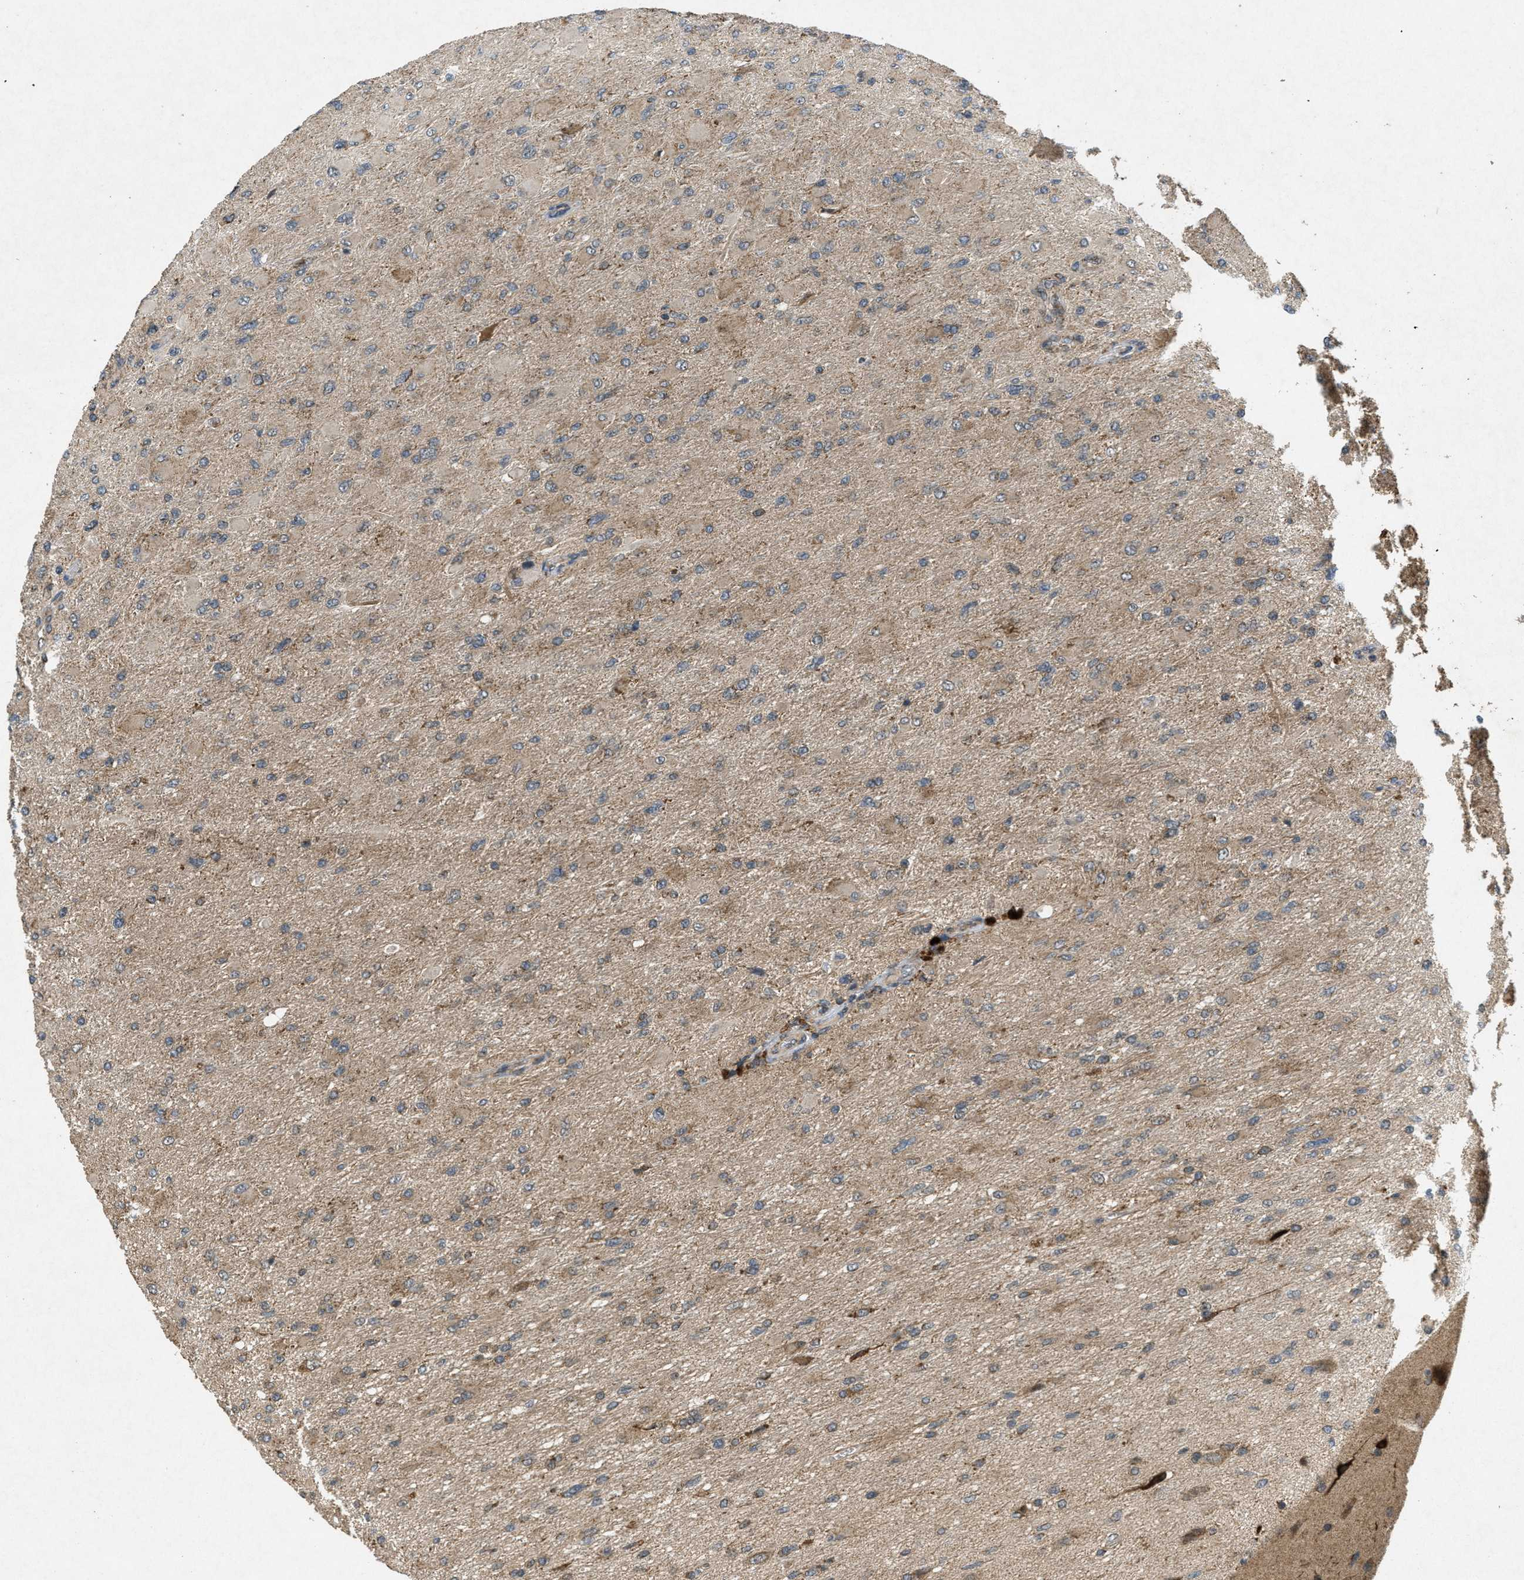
{"staining": {"intensity": "moderate", "quantity": ">75%", "location": "cytoplasmic/membranous"}, "tissue": "glioma", "cell_type": "Tumor cells", "image_type": "cancer", "snomed": [{"axis": "morphology", "description": "Glioma, malignant, High grade"}, {"axis": "topography", "description": "Cerebral cortex"}], "caption": "Brown immunohistochemical staining in human malignant glioma (high-grade) shows moderate cytoplasmic/membranous positivity in about >75% of tumor cells. The protein is shown in brown color, while the nuclei are stained blue.", "gene": "PPP1R15A", "patient": {"sex": "female", "age": 36}}